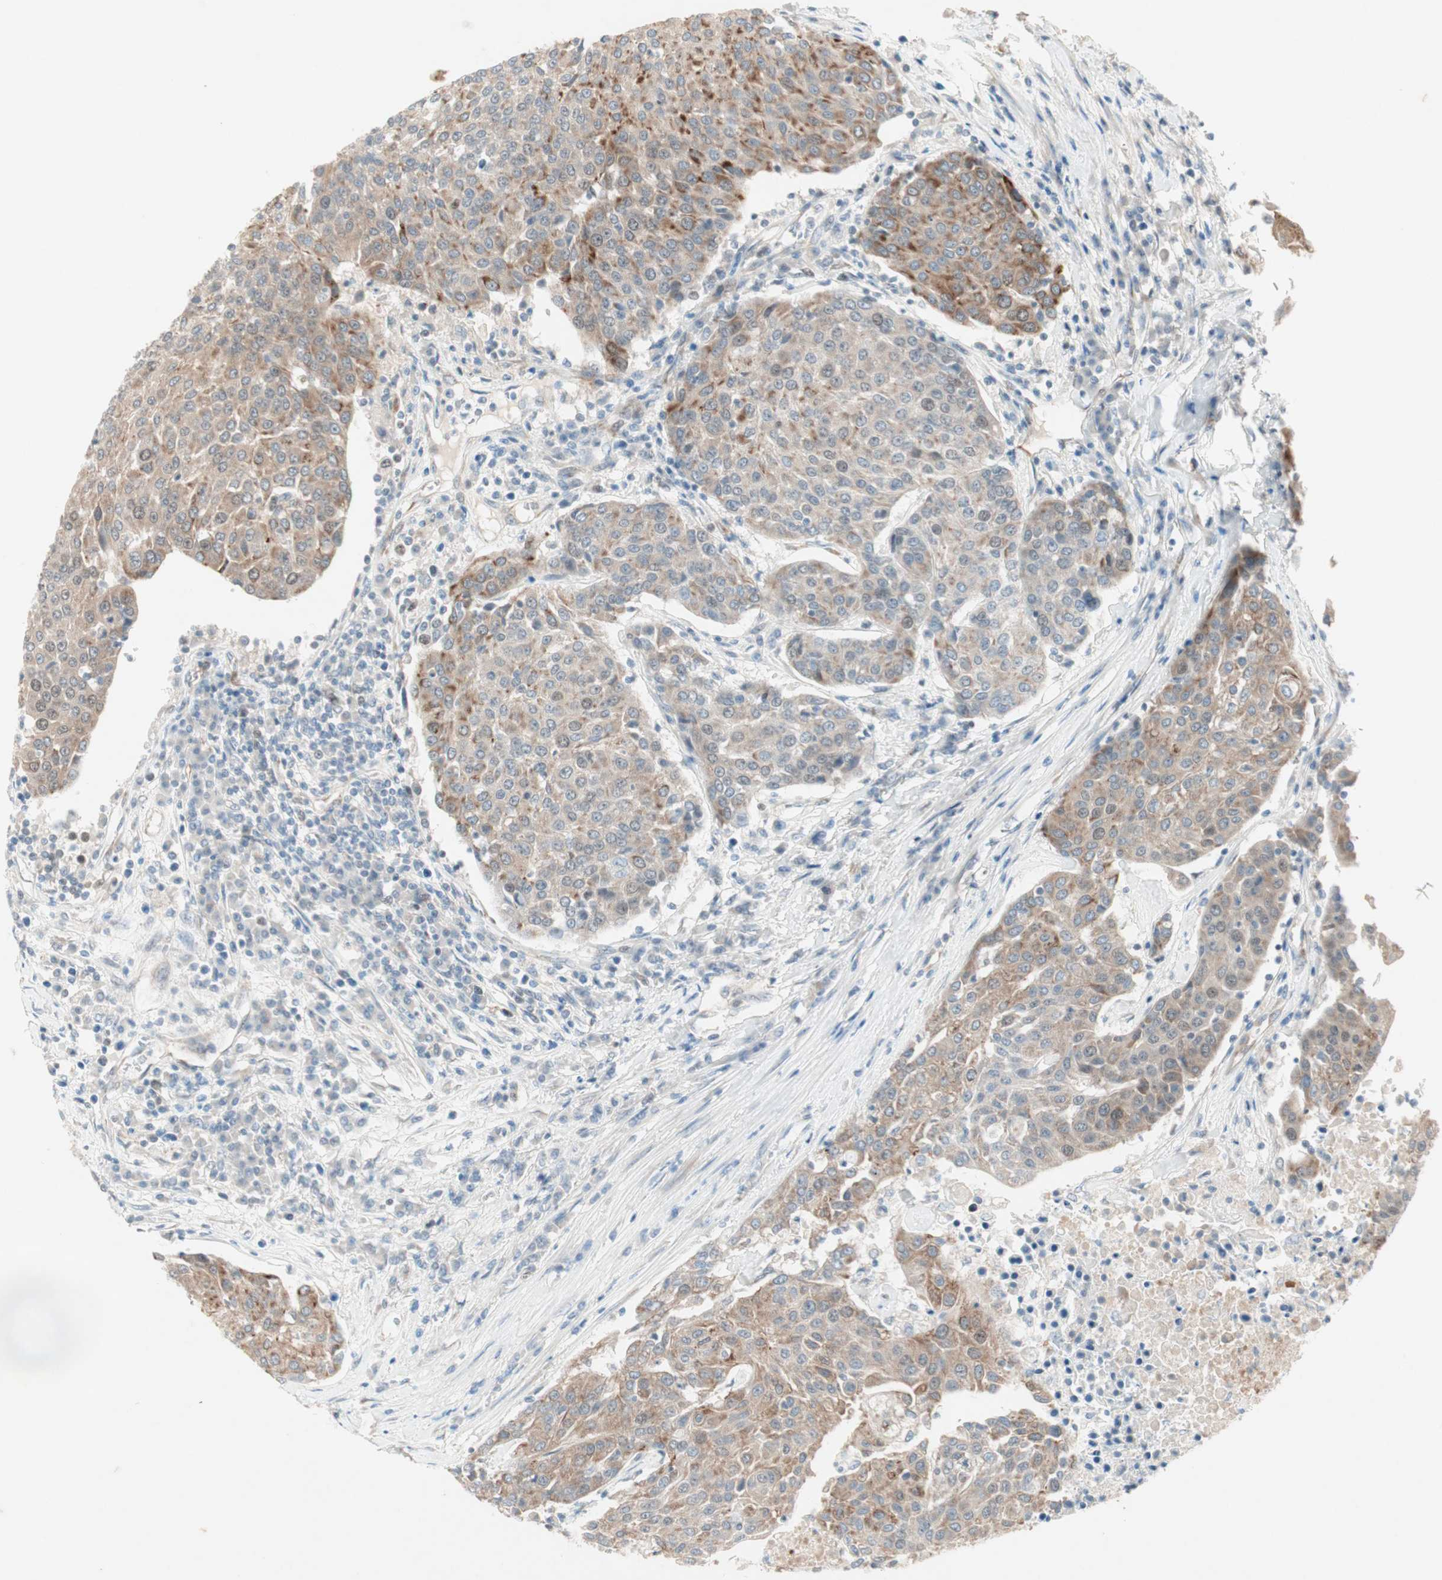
{"staining": {"intensity": "moderate", "quantity": ">75%", "location": "cytoplasmic/membranous"}, "tissue": "urothelial cancer", "cell_type": "Tumor cells", "image_type": "cancer", "snomed": [{"axis": "morphology", "description": "Urothelial carcinoma, High grade"}, {"axis": "topography", "description": "Urinary bladder"}], "caption": "Immunohistochemical staining of human urothelial cancer reveals medium levels of moderate cytoplasmic/membranous expression in approximately >75% of tumor cells. The staining was performed using DAB (3,3'-diaminobenzidine) to visualize the protein expression in brown, while the nuclei were stained in blue with hematoxylin (Magnification: 20x).", "gene": "ZNF37A", "patient": {"sex": "female", "age": 85}}